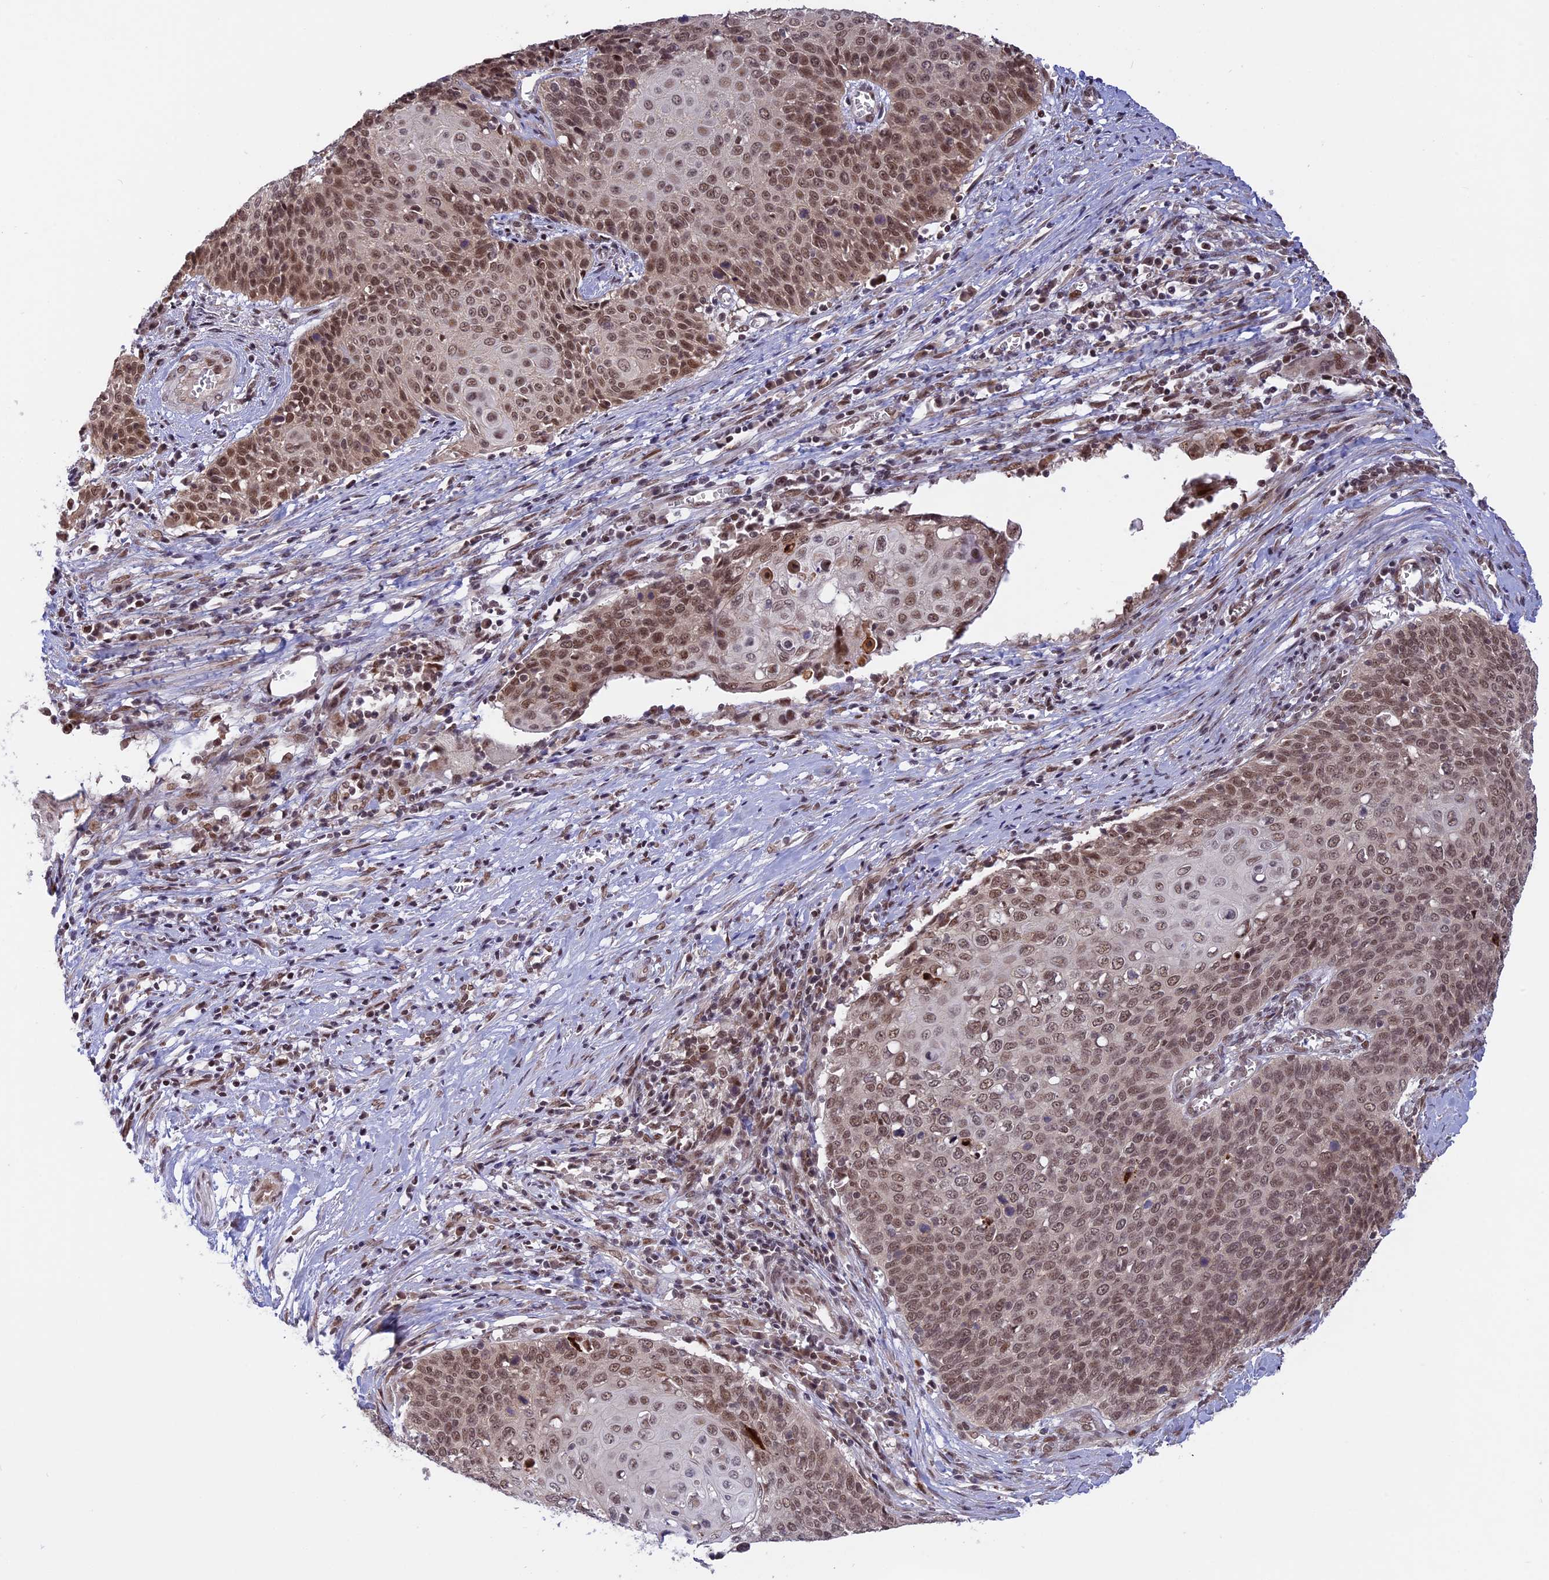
{"staining": {"intensity": "moderate", "quantity": ">75%", "location": "nuclear"}, "tissue": "cervical cancer", "cell_type": "Tumor cells", "image_type": "cancer", "snomed": [{"axis": "morphology", "description": "Squamous cell carcinoma, NOS"}, {"axis": "topography", "description": "Cervix"}], "caption": "DAB immunohistochemical staining of human cervical cancer demonstrates moderate nuclear protein expression in about >75% of tumor cells. The staining was performed using DAB (3,3'-diaminobenzidine) to visualize the protein expression in brown, while the nuclei were stained in blue with hematoxylin (Magnification: 20x).", "gene": "POLR2C", "patient": {"sex": "female", "age": 39}}